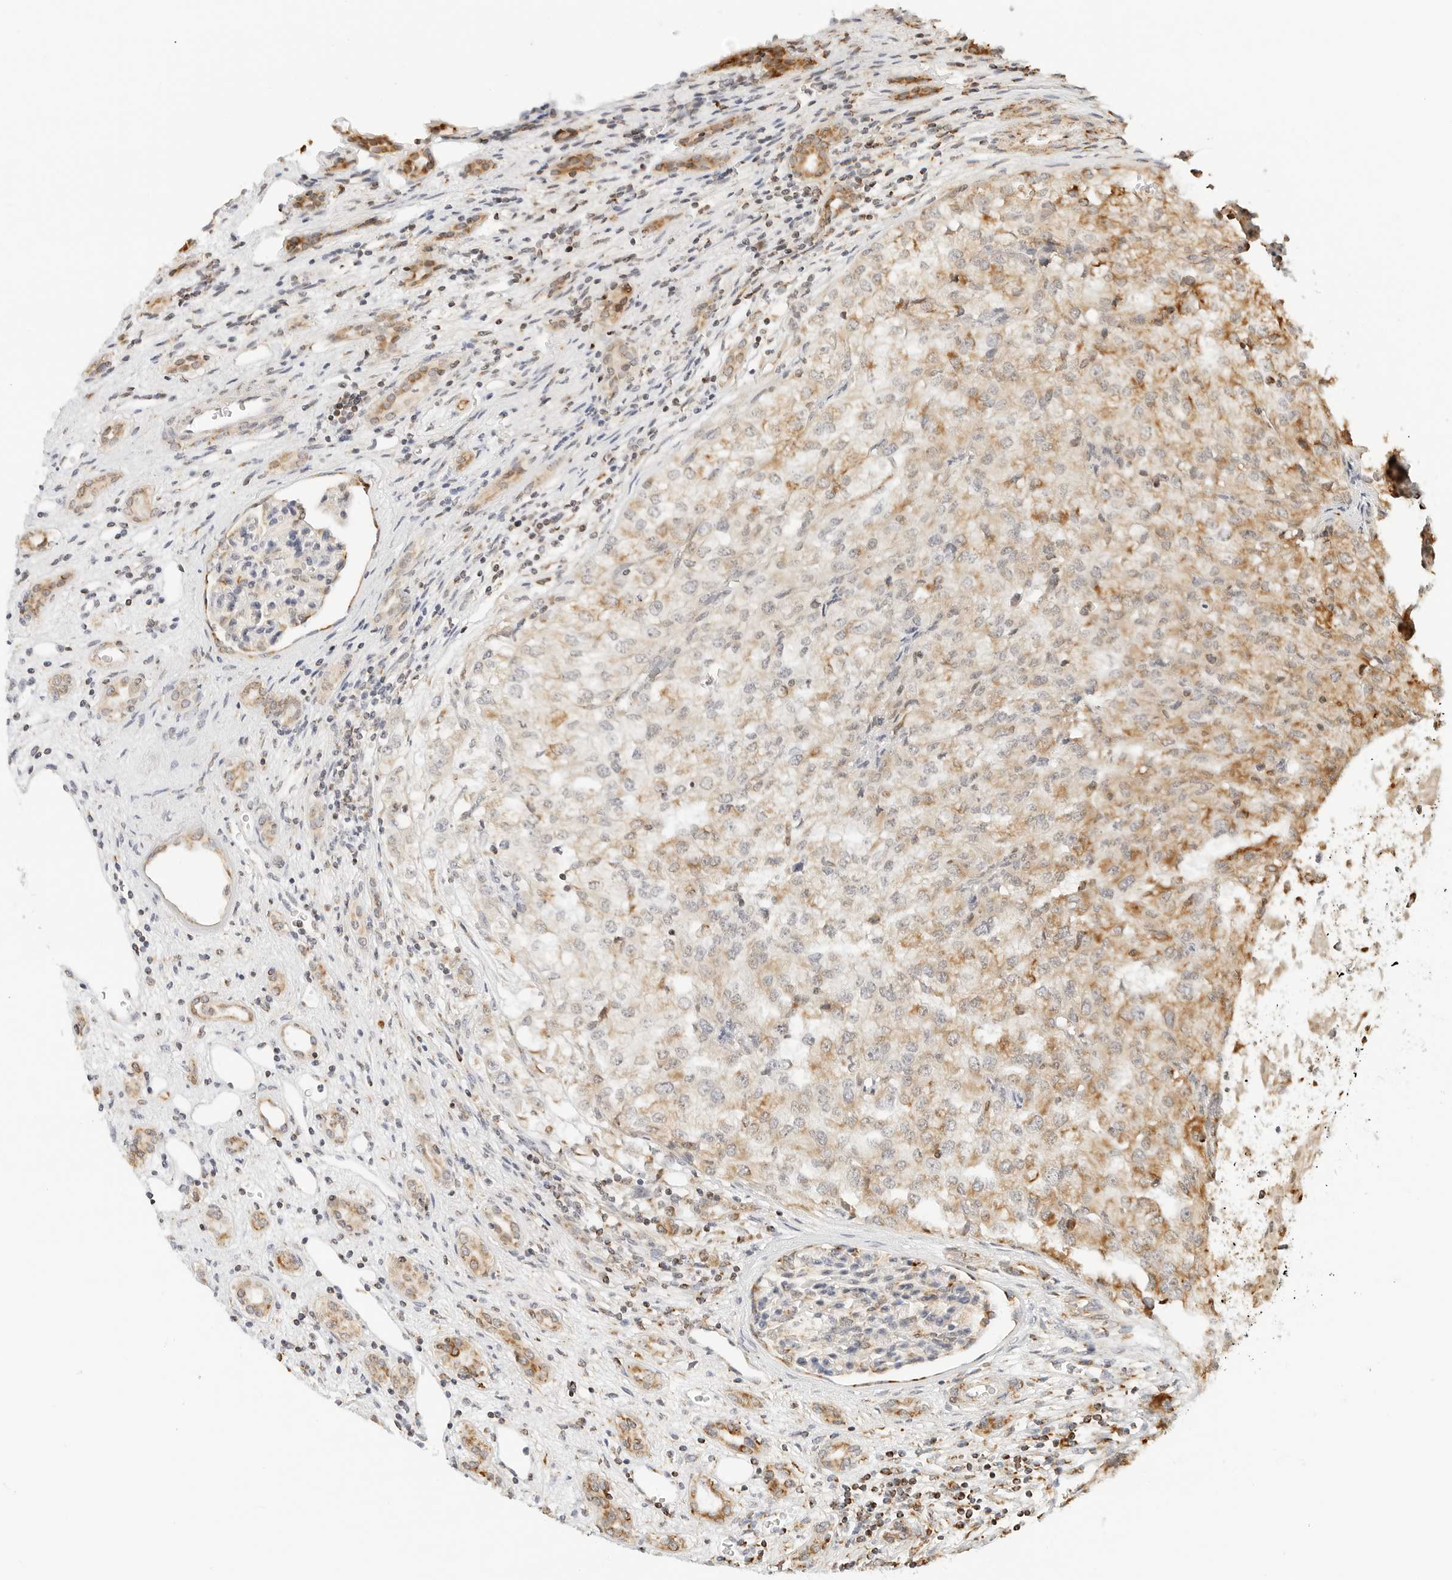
{"staining": {"intensity": "moderate", "quantity": "25%-75%", "location": "cytoplasmic/membranous"}, "tissue": "renal cancer", "cell_type": "Tumor cells", "image_type": "cancer", "snomed": [{"axis": "morphology", "description": "Adenocarcinoma, NOS"}, {"axis": "topography", "description": "Kidney"}], "caption": "Protein analysis of renal cancer tissue reveals moderate cytoplasmic/membranous positivity in about 25%-75% of tumor cells.", "gene": "ATL1", "patient": {"sex": "female", "age": 54}}